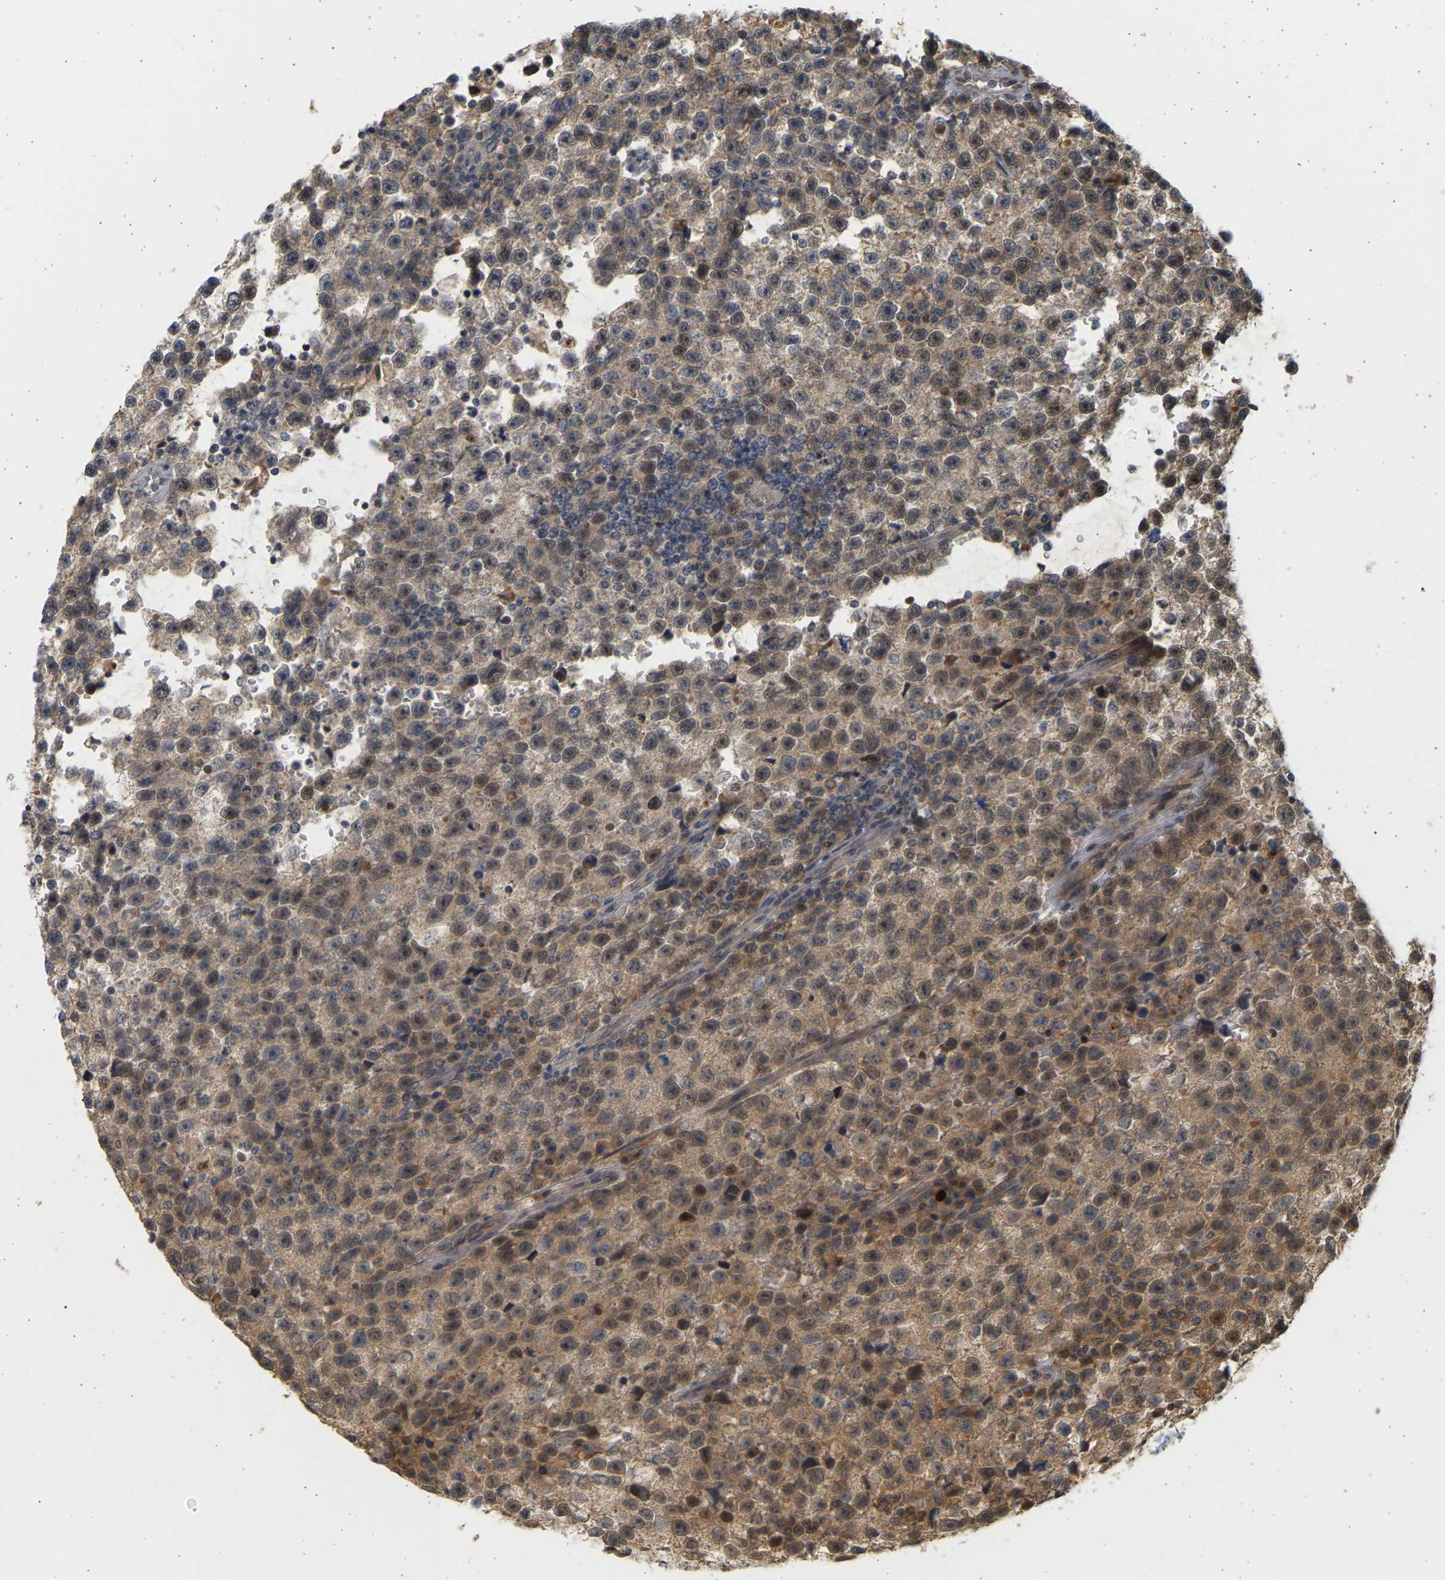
{"staining": {"intensity": "moderate", "quantity": ">75%", "location": "cytoplasmic/membranous,nuclear"}, "tissue": "testis cancer", "cell_type": "Tumor cells", "image_type": "cancer", "snomed": [{"axis": "morphology", "description": "Seminoma, NOS"}, {"axis": "topography", "description": "Testis"}], "caption": "A histopathology image of seminoma (testis) stained for a protein shows moderate cytoplasmic/membranous and nuclear brown staining in tumor cells.", "gene": "B4GALT6", "patient": {"sex": "male", "age": 33}}